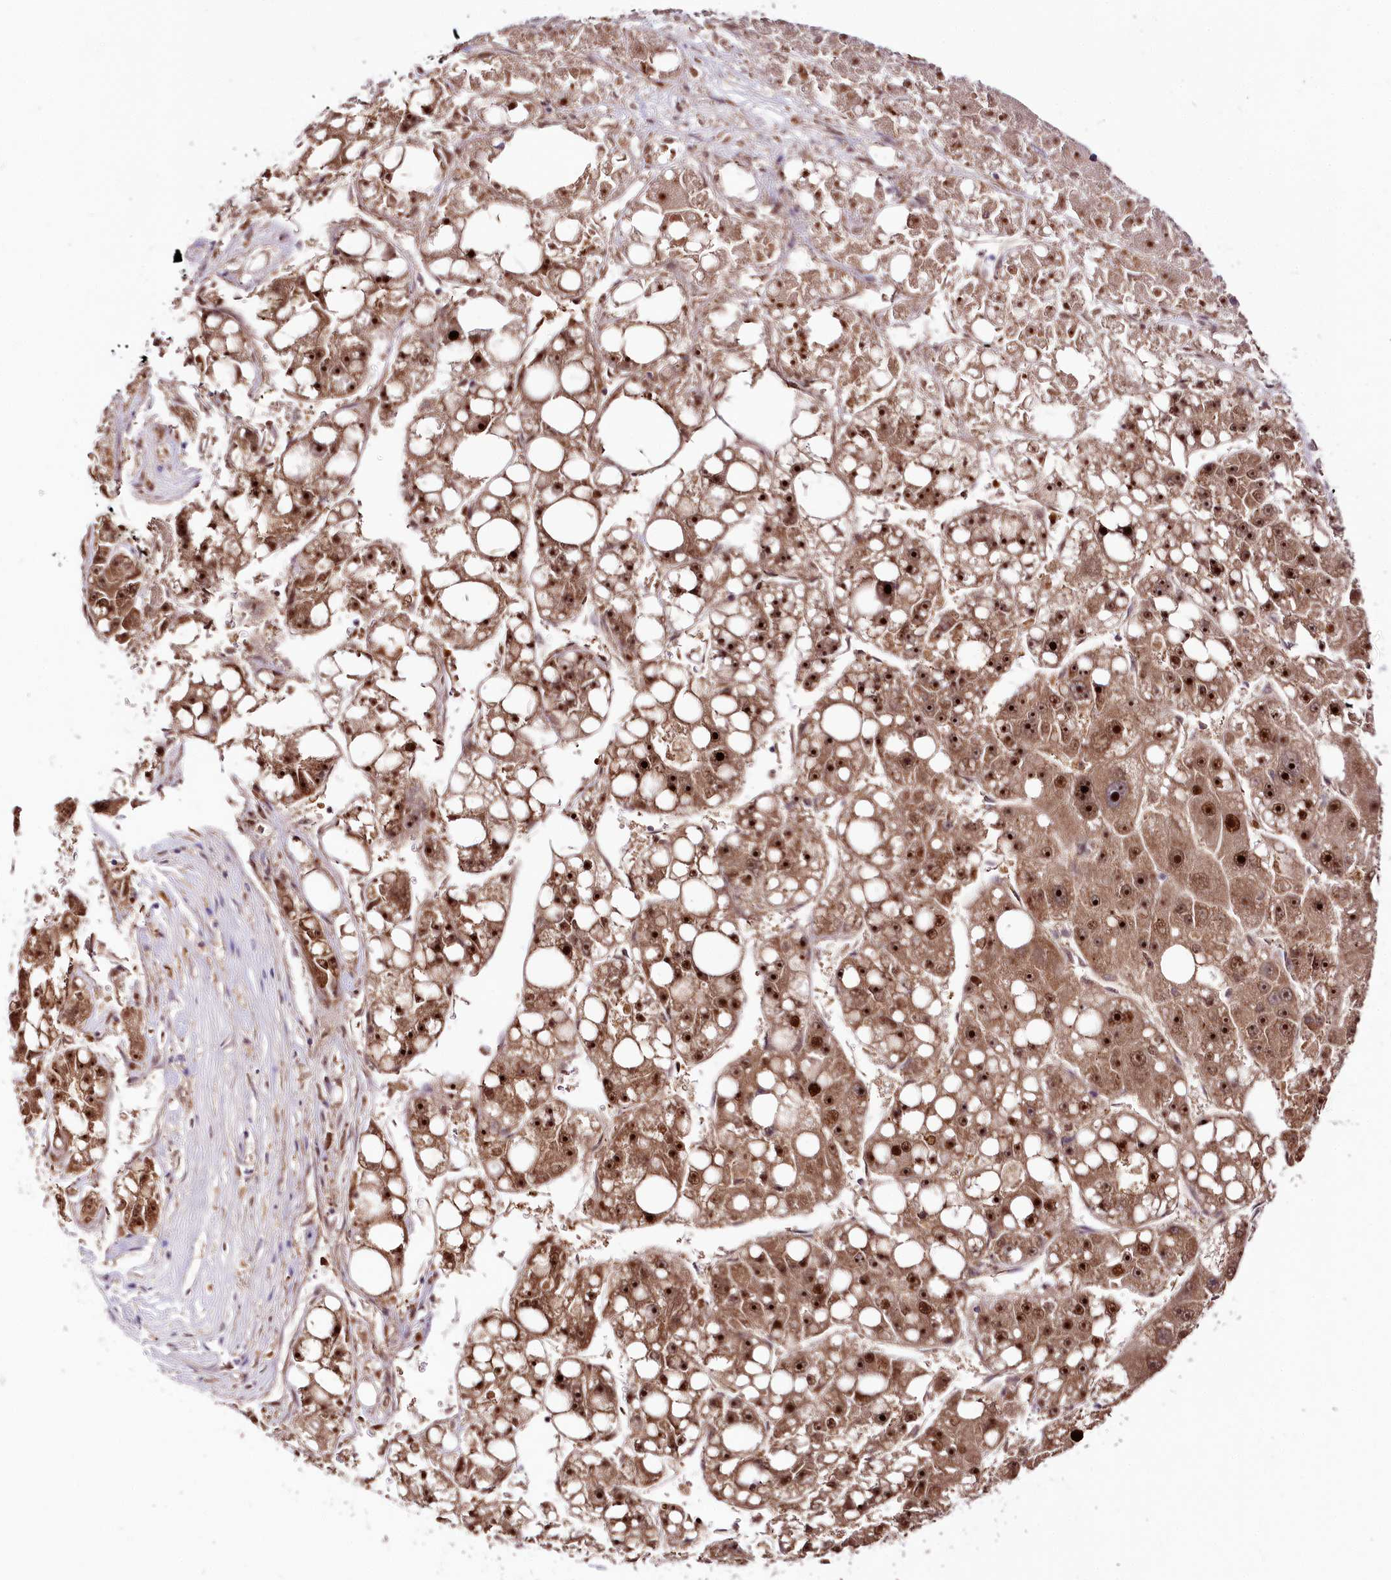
{"staining": {"intensity": "strong", "quantity": ">75%", "location": "nuclear"}, "tissue": "liver cancer", "cell_type": "Tumor cells", "image_type": "cancer", "snomed": [{"axis": "morphology", "description": "Carcinoma, Hepatocellular, NOS"}, {"axis": "topography", "description": "Liver"}], "caption": "About >75% of tumor cells in liver cancer demonstrate strong nuclear protein positivity as visualized by brown immunohistochemical staining.", "gene": "GNL3L", "patient": {"sex": "female", "age": 61}}